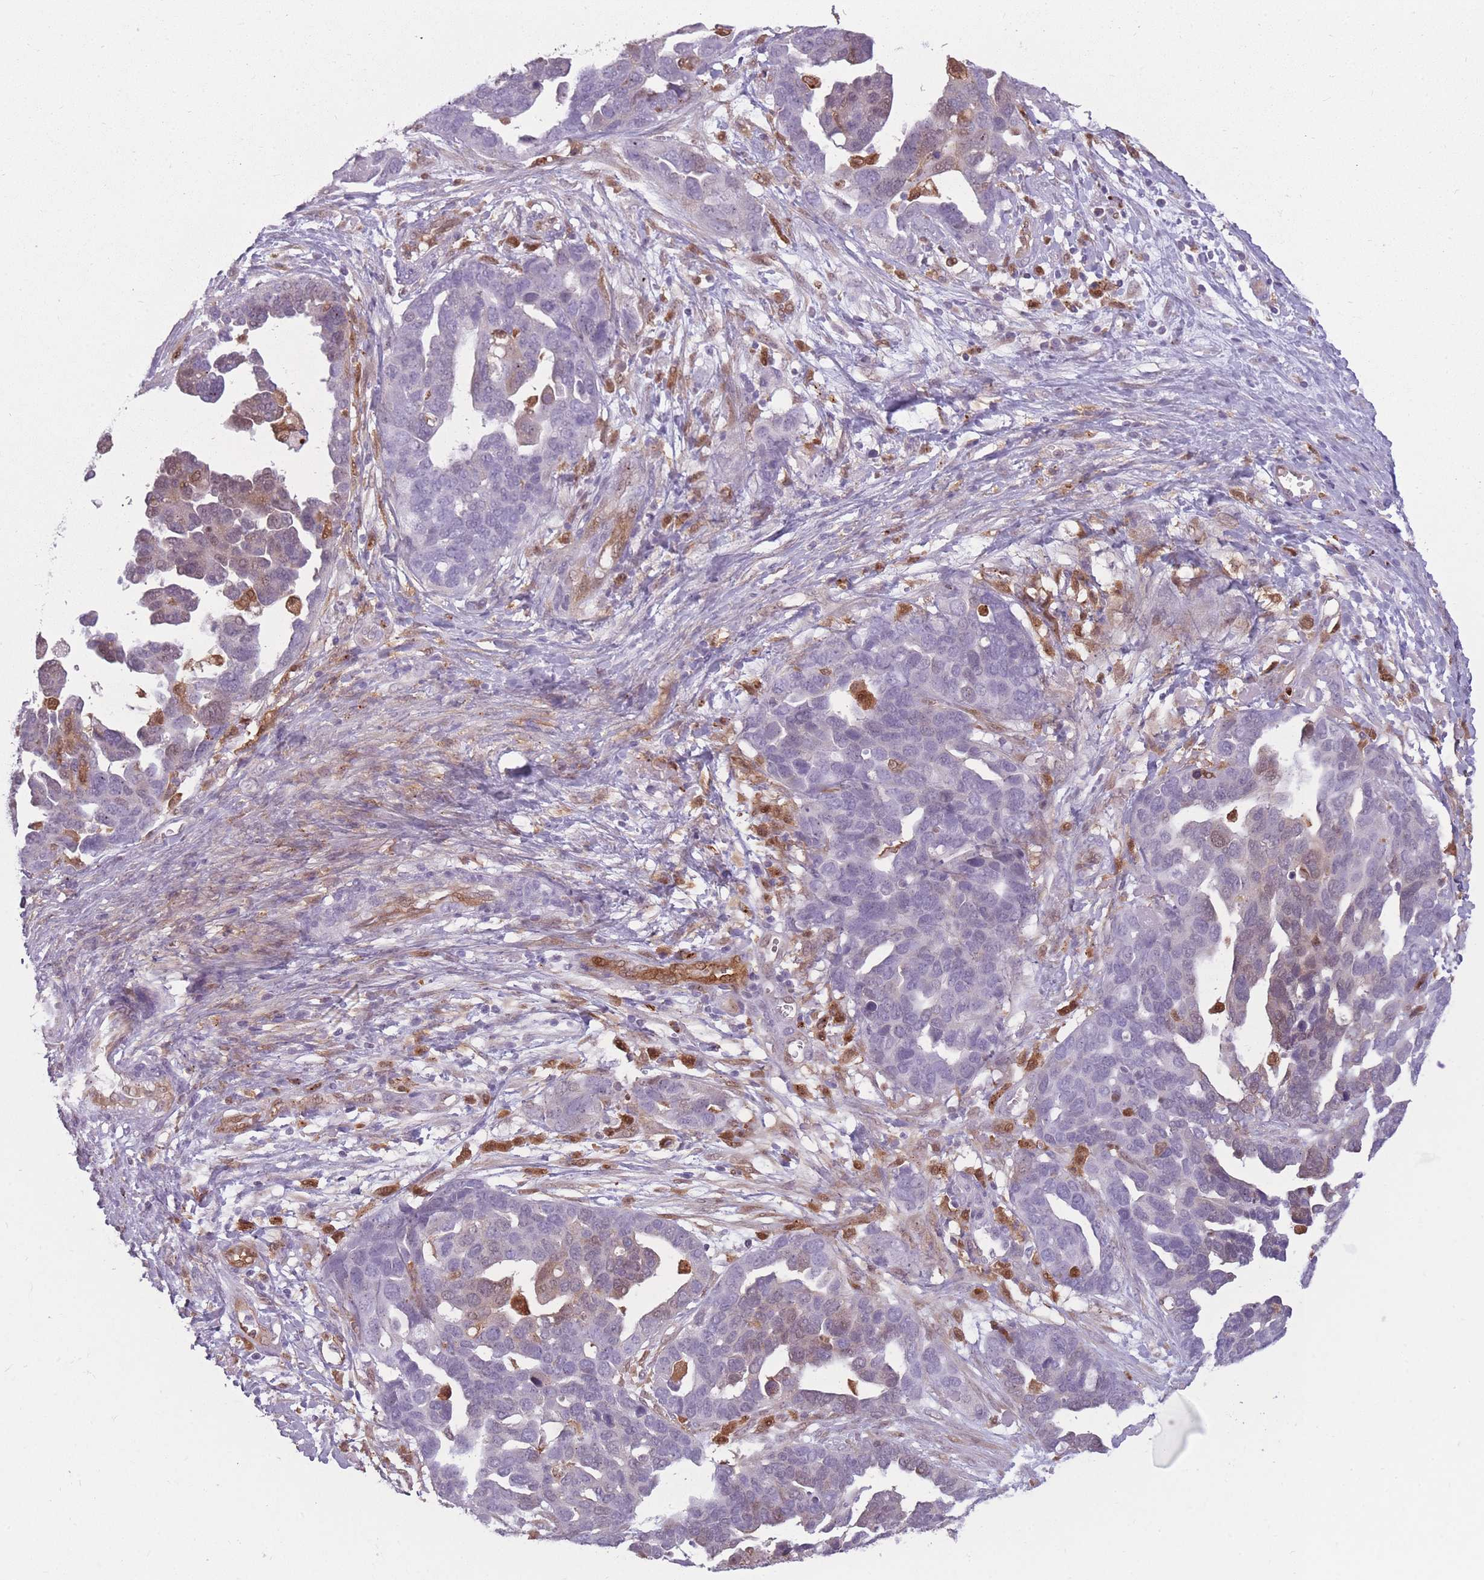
{"staining": {"intensity": "weak", "quantity": "<25%", "location": "cytoplasmic/membranous,nuclear"}, "tissue": "ovarian cancer", "cell_type": "Tumor cells", "image_type": "cancer", "snomed": [{"axis": "morphology", "description": "Cystadenocarcinoma, serous, NOS"}, {"axis": "topography", "description": "Ovary"}], "caption": "This is an immunohistochemistry (IHC) photomicrograph of human ovarian serous cystadenocarcinoma. There is no staining in tumor cells.", "gene": "LGALS9", "patient": {"sex": "female", "age": 54}}